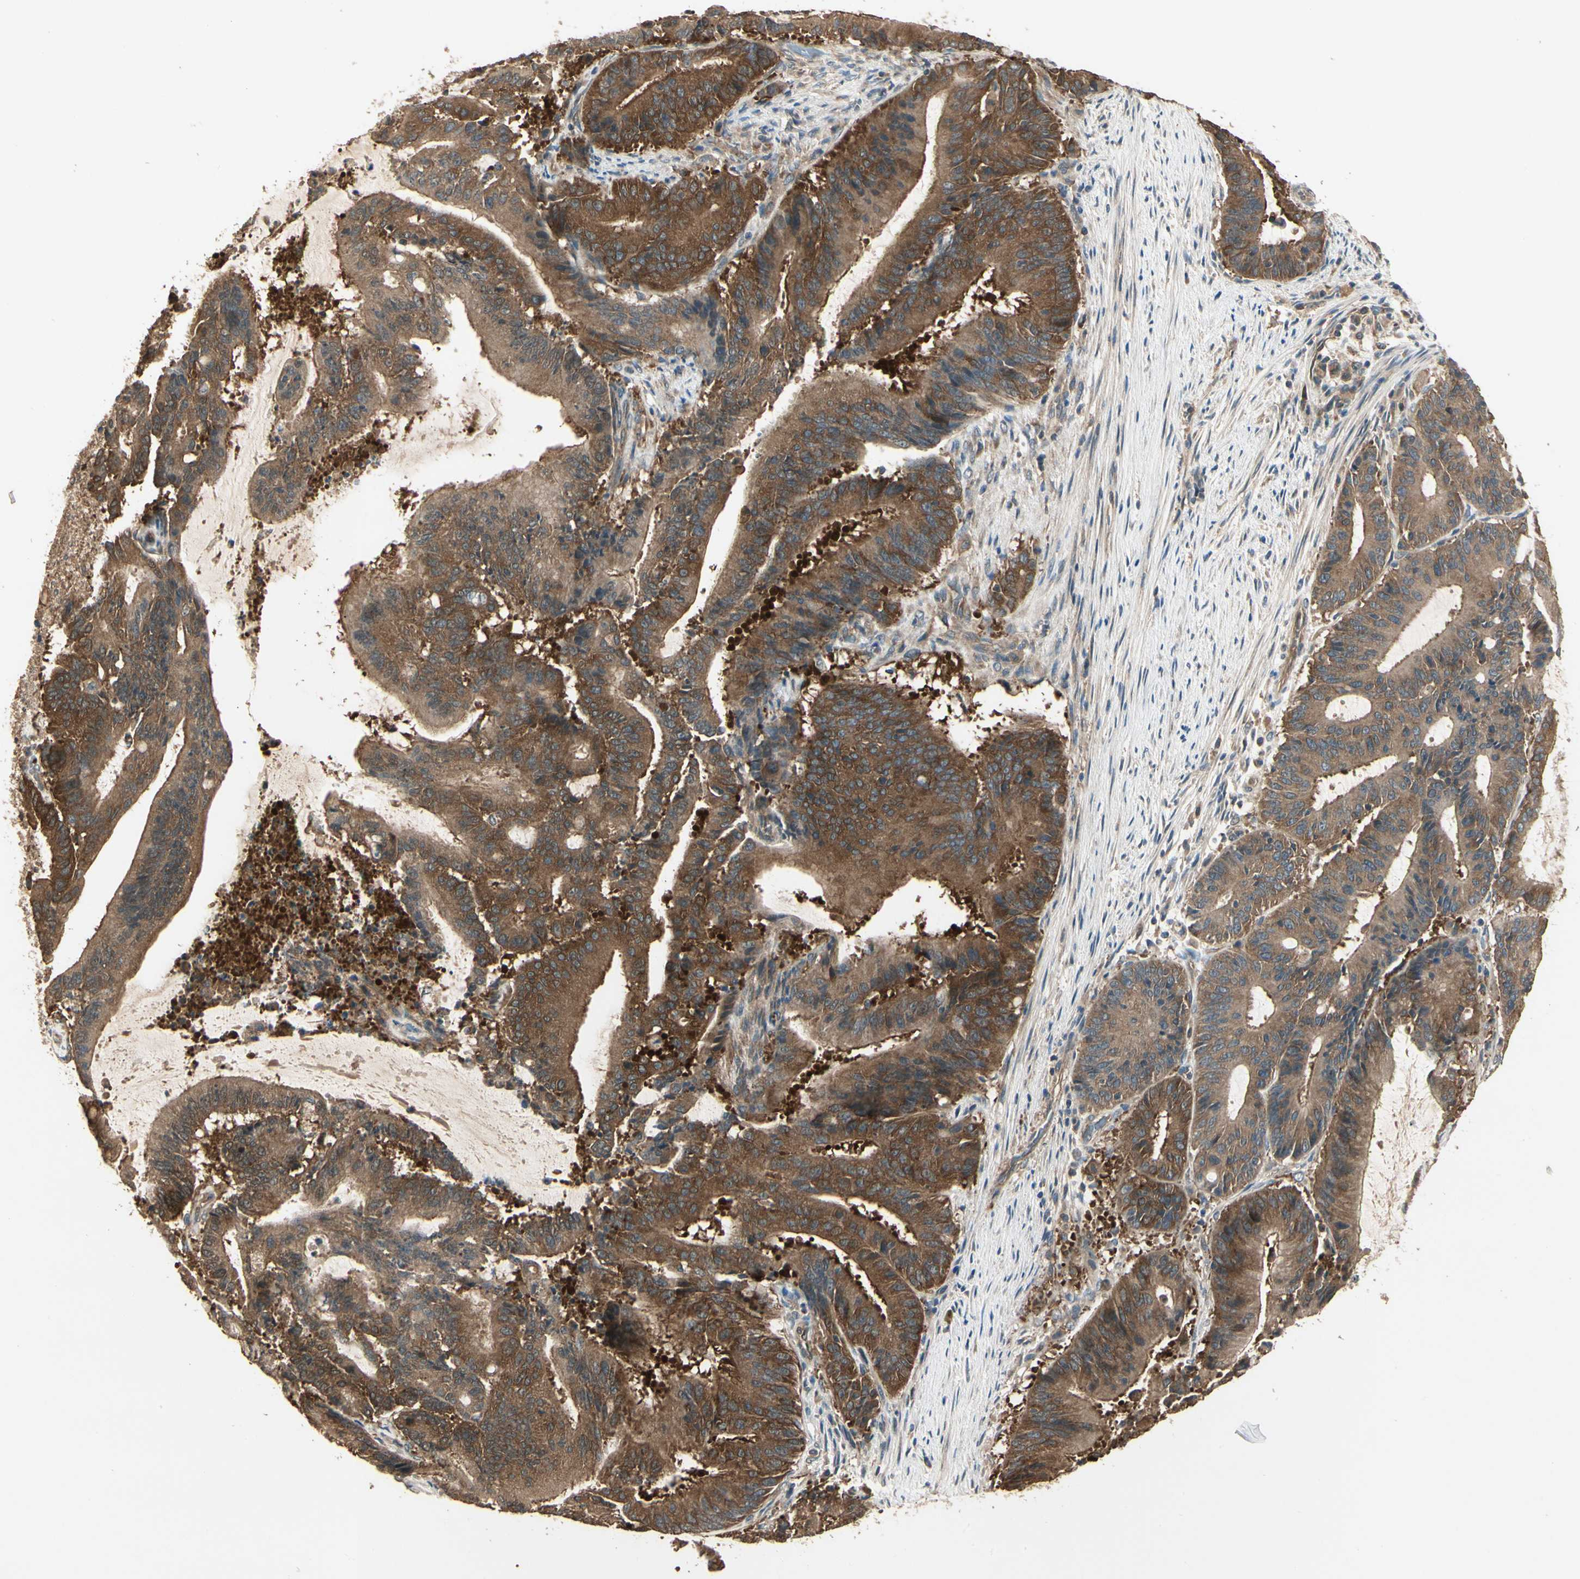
{"staining": {"intensity": "strong", "quantity": ">75%", "location": "cytoplasmic/membranous"}, "tissue": "liver cancer", "cell_type": "Tumor cells", "image_type": "cancer", "snomed": [{"axis": "morphology", "description": "Cholangiocarcinoma"}, {"axis": "topography", "description": "Liver"}], "caption": "Immunohistochemical staining of human liver cancer exhibits high levels of strong cytoplasmic/membranous protein staining in about >75% of tumor cells.", "gene": "CCT7", "patient": {"sex": "female", "age": 73}}